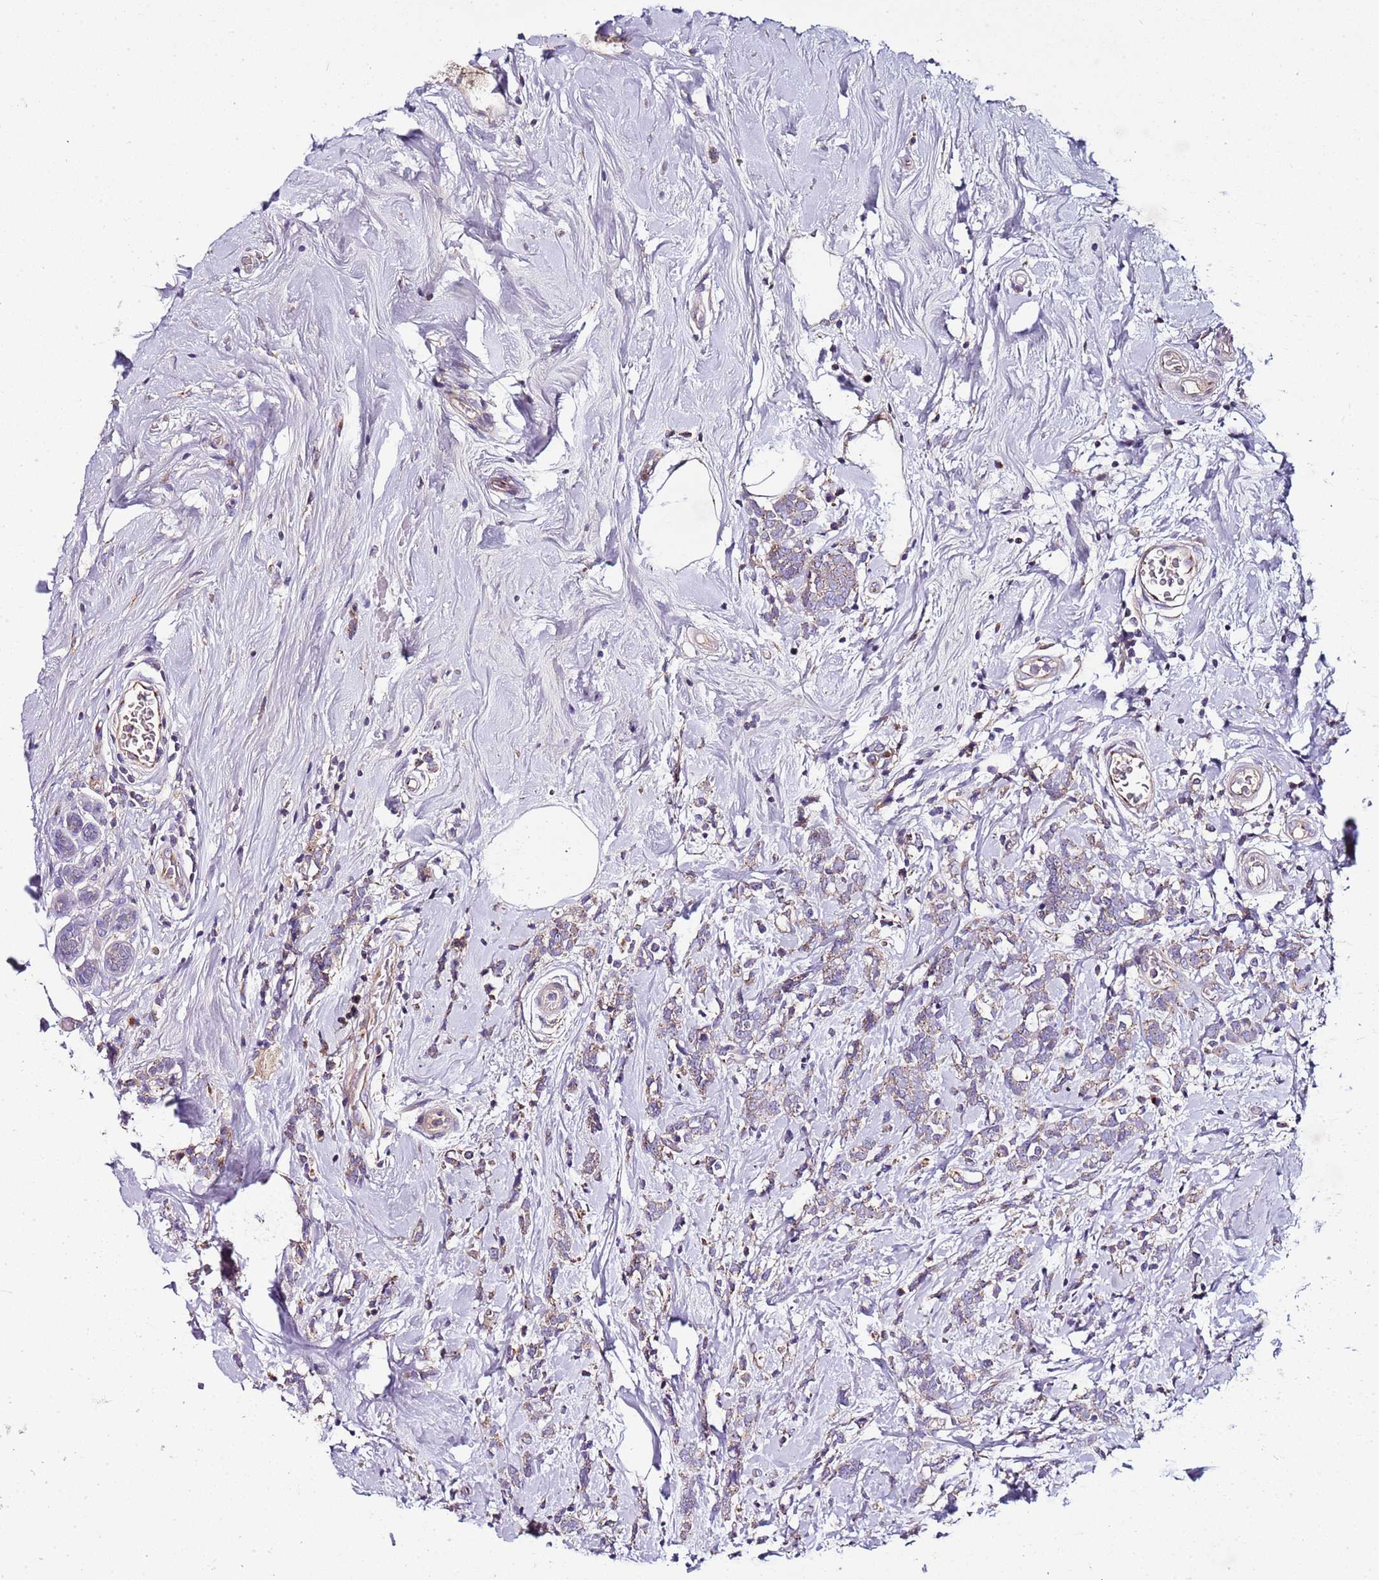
{"staining": {"intensity": "weak", "quantity": "25%-75%", "location": "cytoplasmic/membranous"}, "tissue": "breast cancer", "cell_type": "Tumor cells", "image_type": "cancer", "snomed": [{"axis": "morphology", "description": "Lobular carcinoma"}, {"axis": "topography", "description": "Breast"}], "caption": "Immunohistochemistry (IHC) histopathology image of neoplastic tissue: breast cancer stained using immunohistochemistry exhibits low levels of weak protein expression localized specifically in the cytoplasmic/membranous of tumor cells, appearing as a cytoplasmic/membranous brown color.", "gene": "FAM20A", "patient": {"sex": "female", "age": 58}}